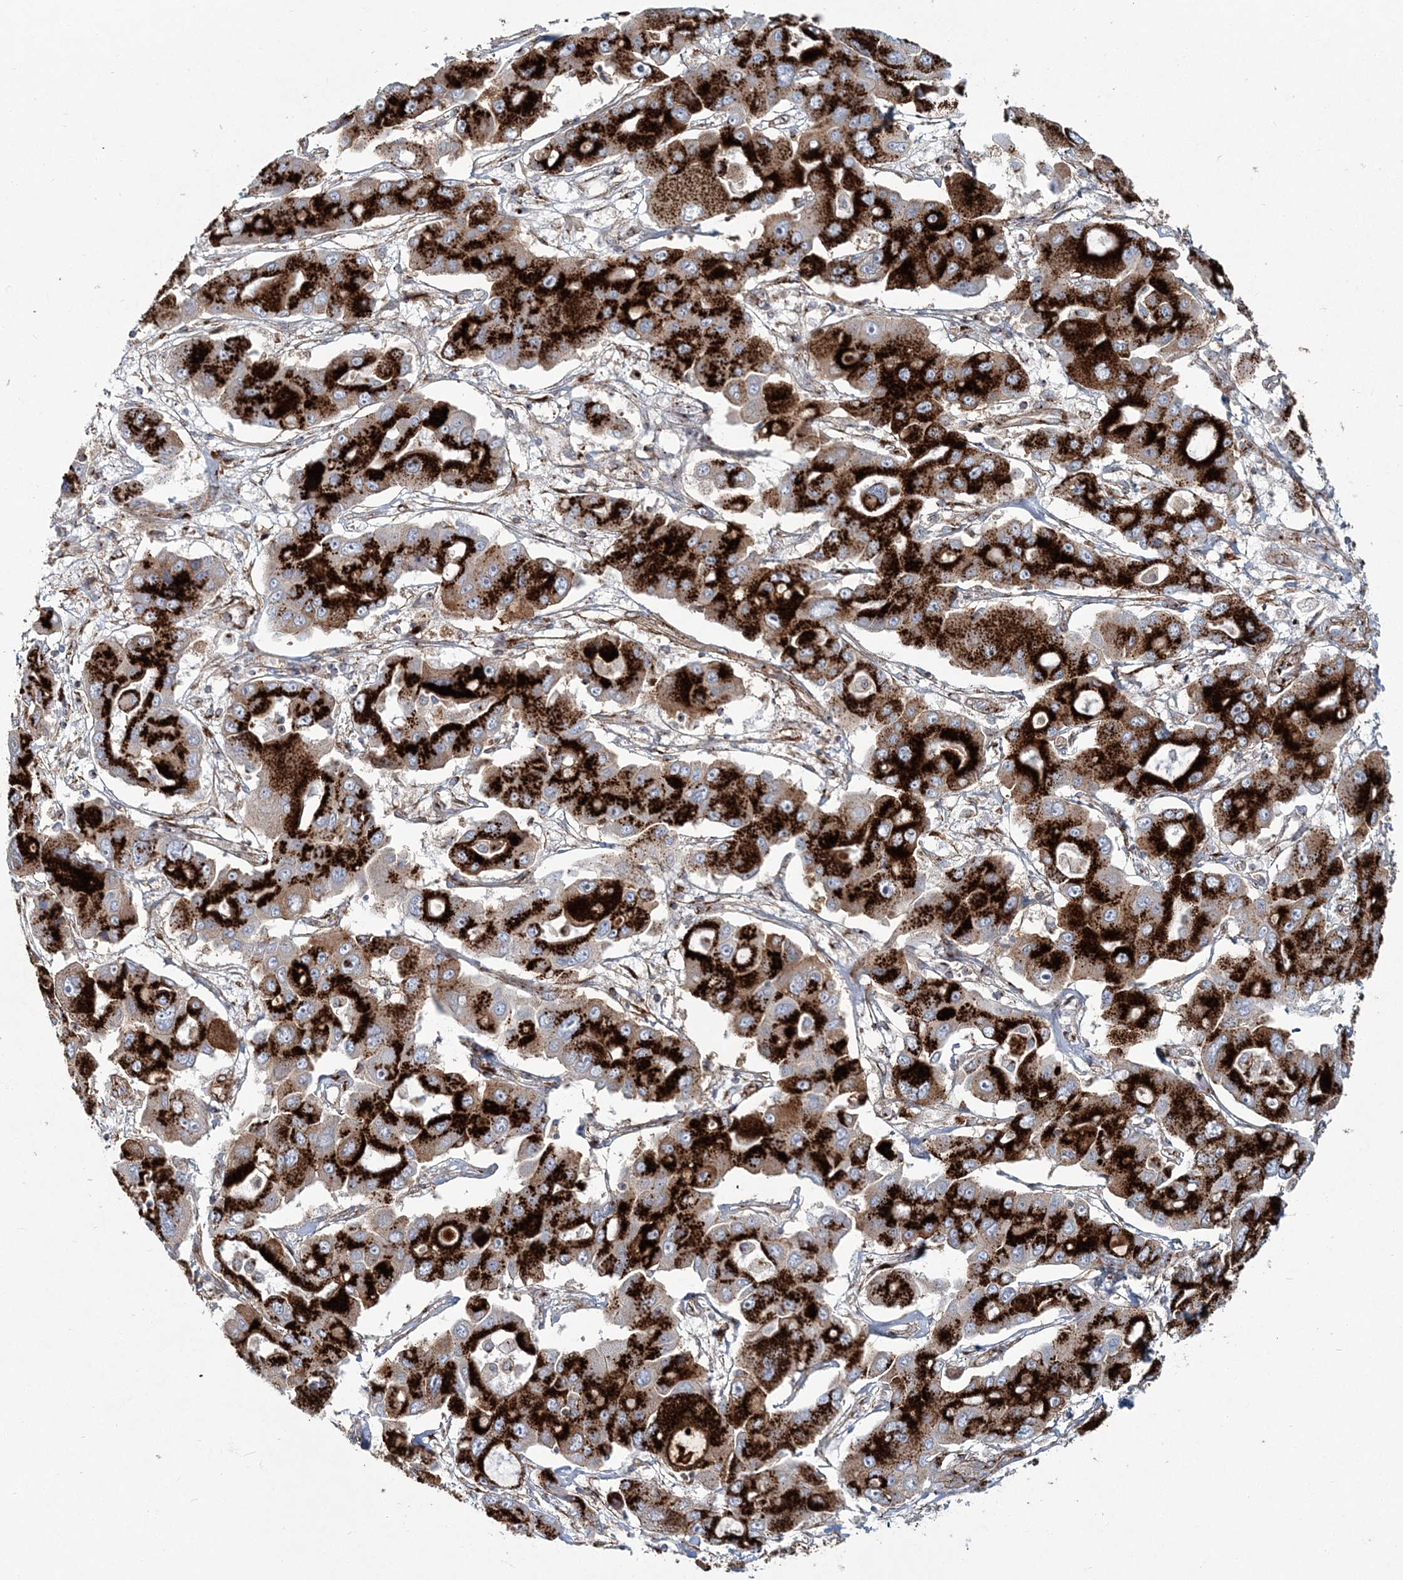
{"staining": {"intensity": "strong", "quantity": ">75%", "location": "cytoplasmic/membranous"}, "tissue": "liver cancer", "cell_type": "Tumor cells", "image_type": "cancer", "snomed": [{"axis": "morphology", "description": "Cholangiocarcinoma"}, {"axis": "topography", "description": "Liver"}], "caption": "Protein staining displays strong cytoplasmic/membranous positivity in about >75% of tumor cells in cholangiocarcinoma (liver).", "gene": "MAN1A2", "patient": {"sex": "male", "age": 67}}